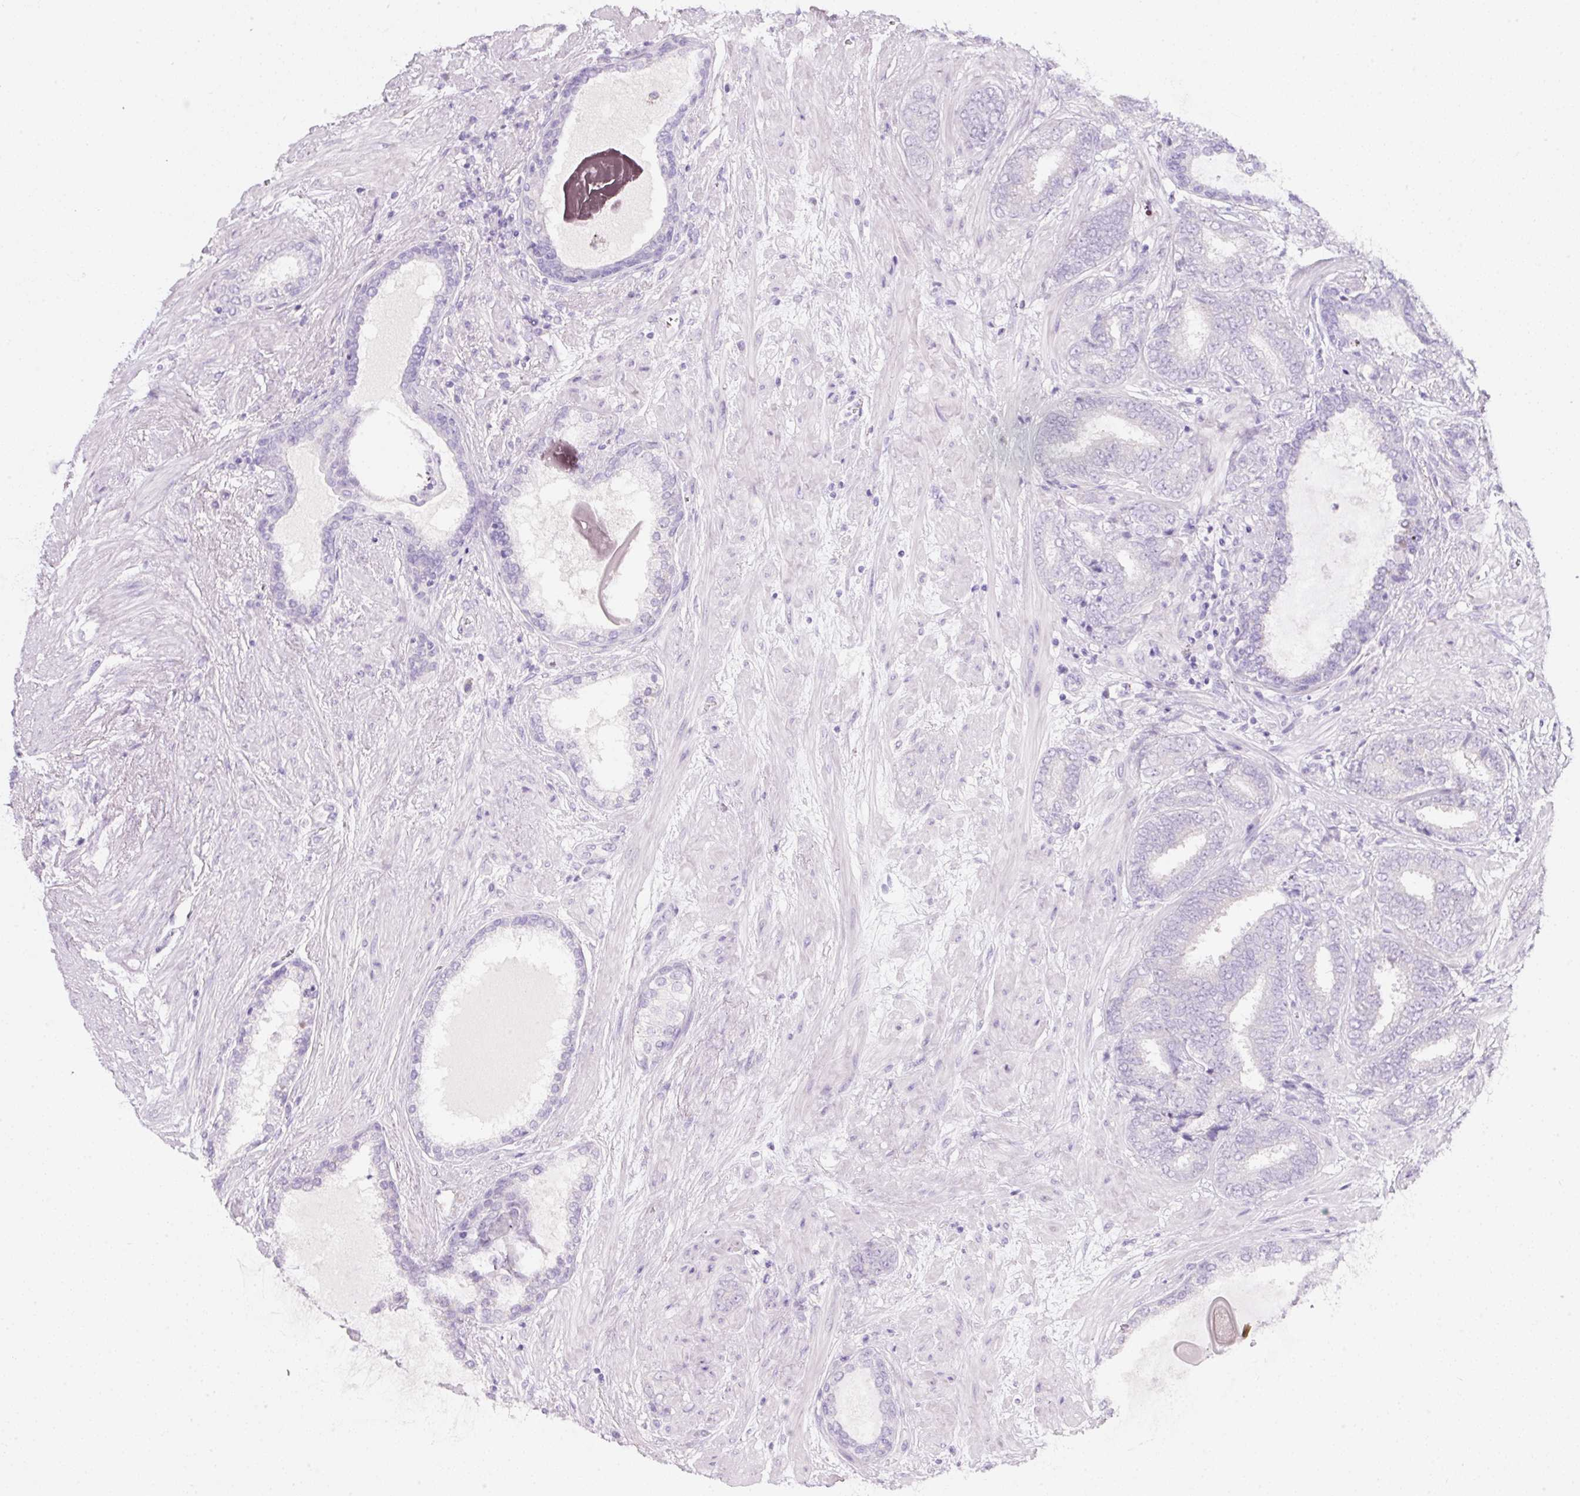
{"staining": {"intensity": "negative", "quantity": "none", "location": "none"}, "tissue": "prostate cancer", "cell_type": "Tumor cells", "image_type": "cancer", "snomed": [{"axis": "morphology", "description": "Adenocarcinoma, High grade"}, {"axis": "topography", "description": "Prostate"}], "caption": "A photomicrograph of human prostate cancer (adenocarcinoma (high-grade)) is negative for staining in tumor cells. (Immunohistochemistry (ihc), brightfield microscopy, high magnification).", "gene": "SLC2A2", "patient": {"sex": "male", "age": 72}}